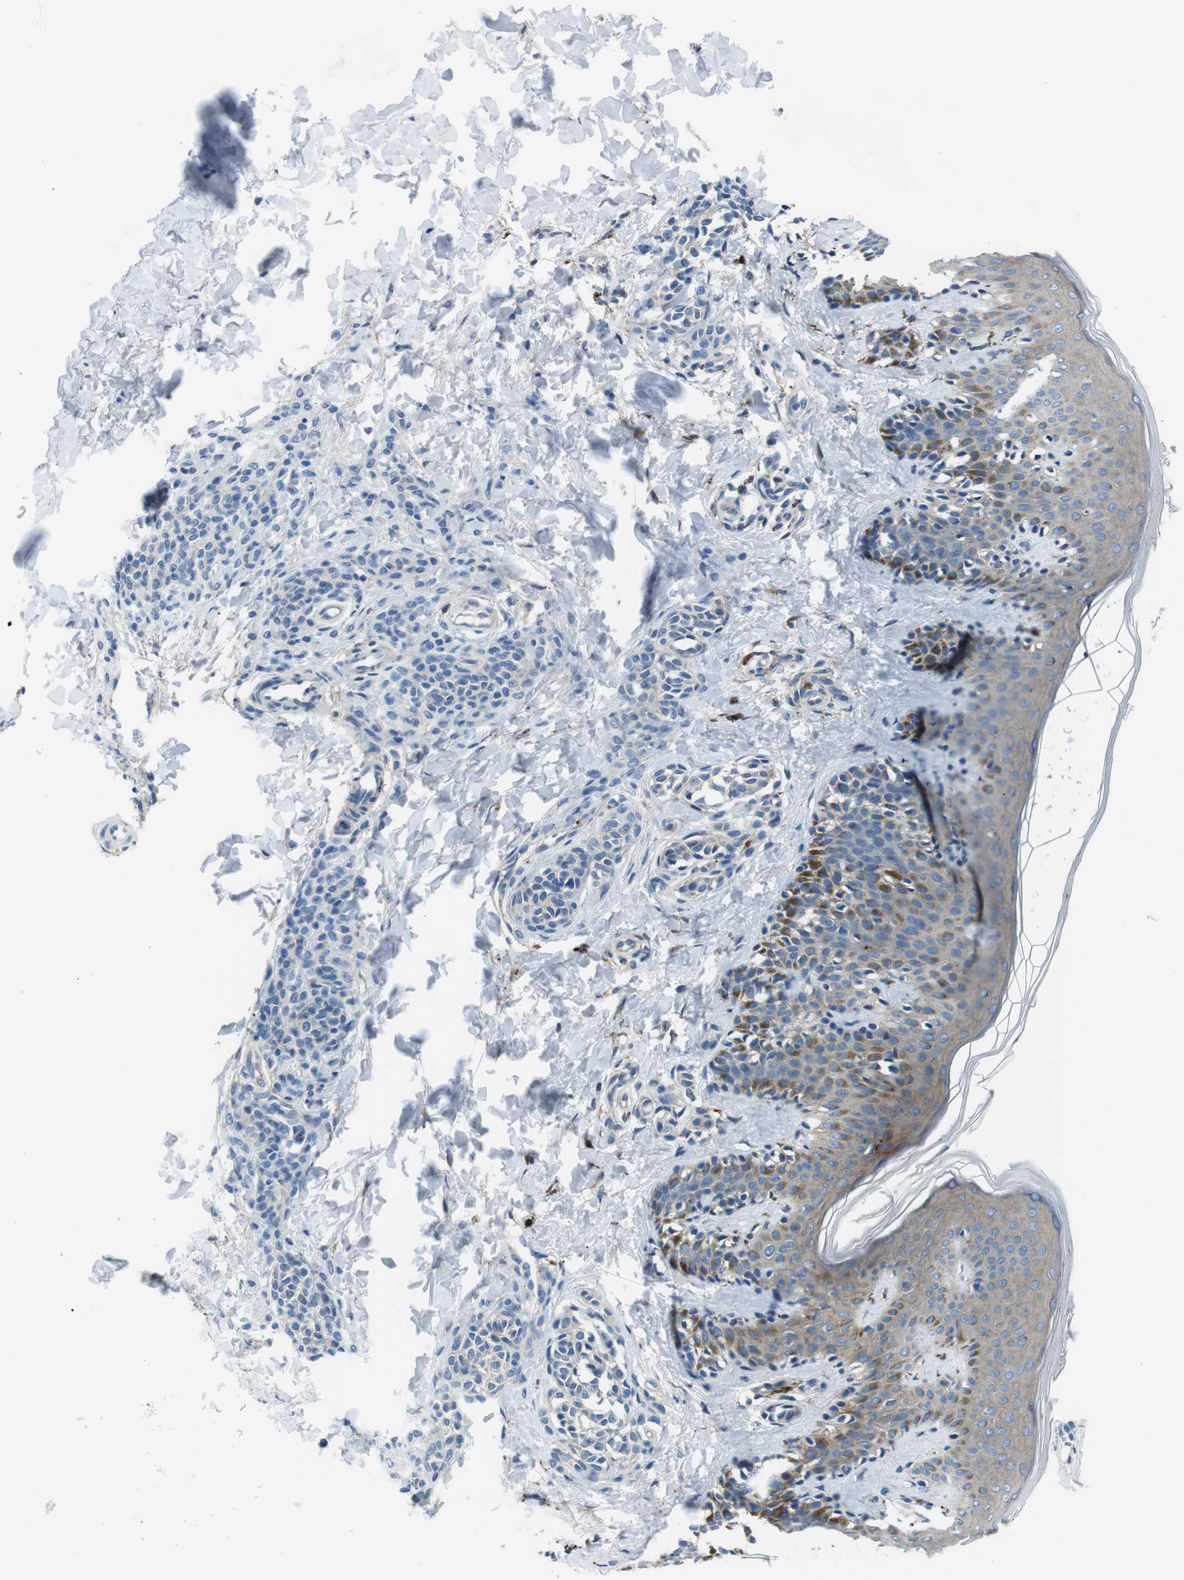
{"staining": {"intensity": "negative", "quantity": "none", "location": "none"}, "tissue": "skin", "cell_type": "Fibroblasts", "image_type": "normal", "snomed": [{"axis": "morphology", "description": "Normal tissue, NOS"}, {"axis": "topography", "description": "Skin"}], "caption": "A photomicrograph of skin stained for a protein demonstrates no brown staining in fibroblasts.", "gene": "TULP3", "patient": {"sex": "male", "age": 16}}